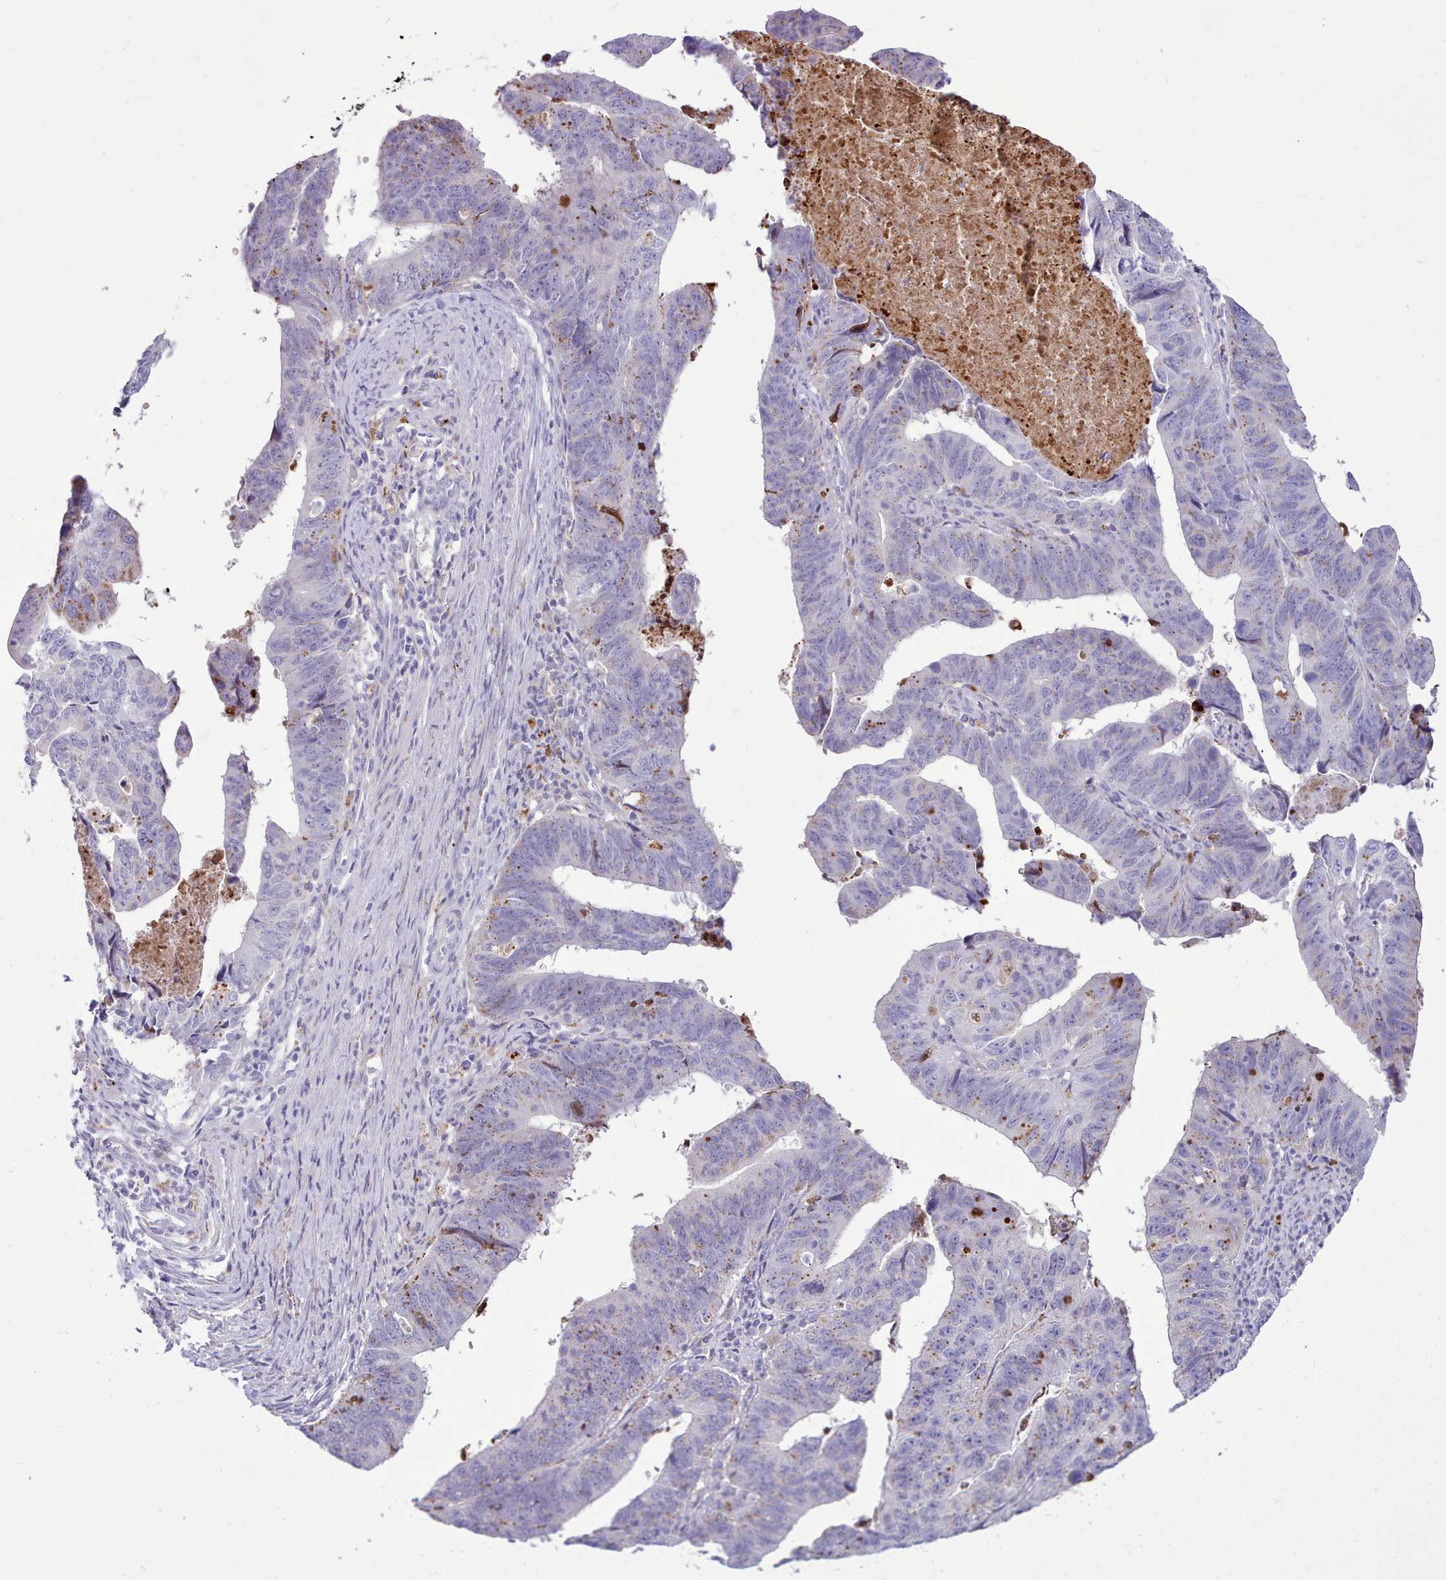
{"staining": {"intensity": "weak", "quantity": "<25%", "location": "cytoplasmic/membranous"}, "tissue": "stomach cancer", "cell_type": "Tumor cells", "image_type": "cancer", "snomed": [{"axis": "morphology", "description": "Adenocarcinoma, NOS"}, {"axis": "topography", "description": "Stomach"}], "caption": "This is an IHC image of human stomach adenocarcinoma. There is no staining in tumor cells.", "gene": "SRD5A1", "patient": {"sex": "male", "age": 59}}